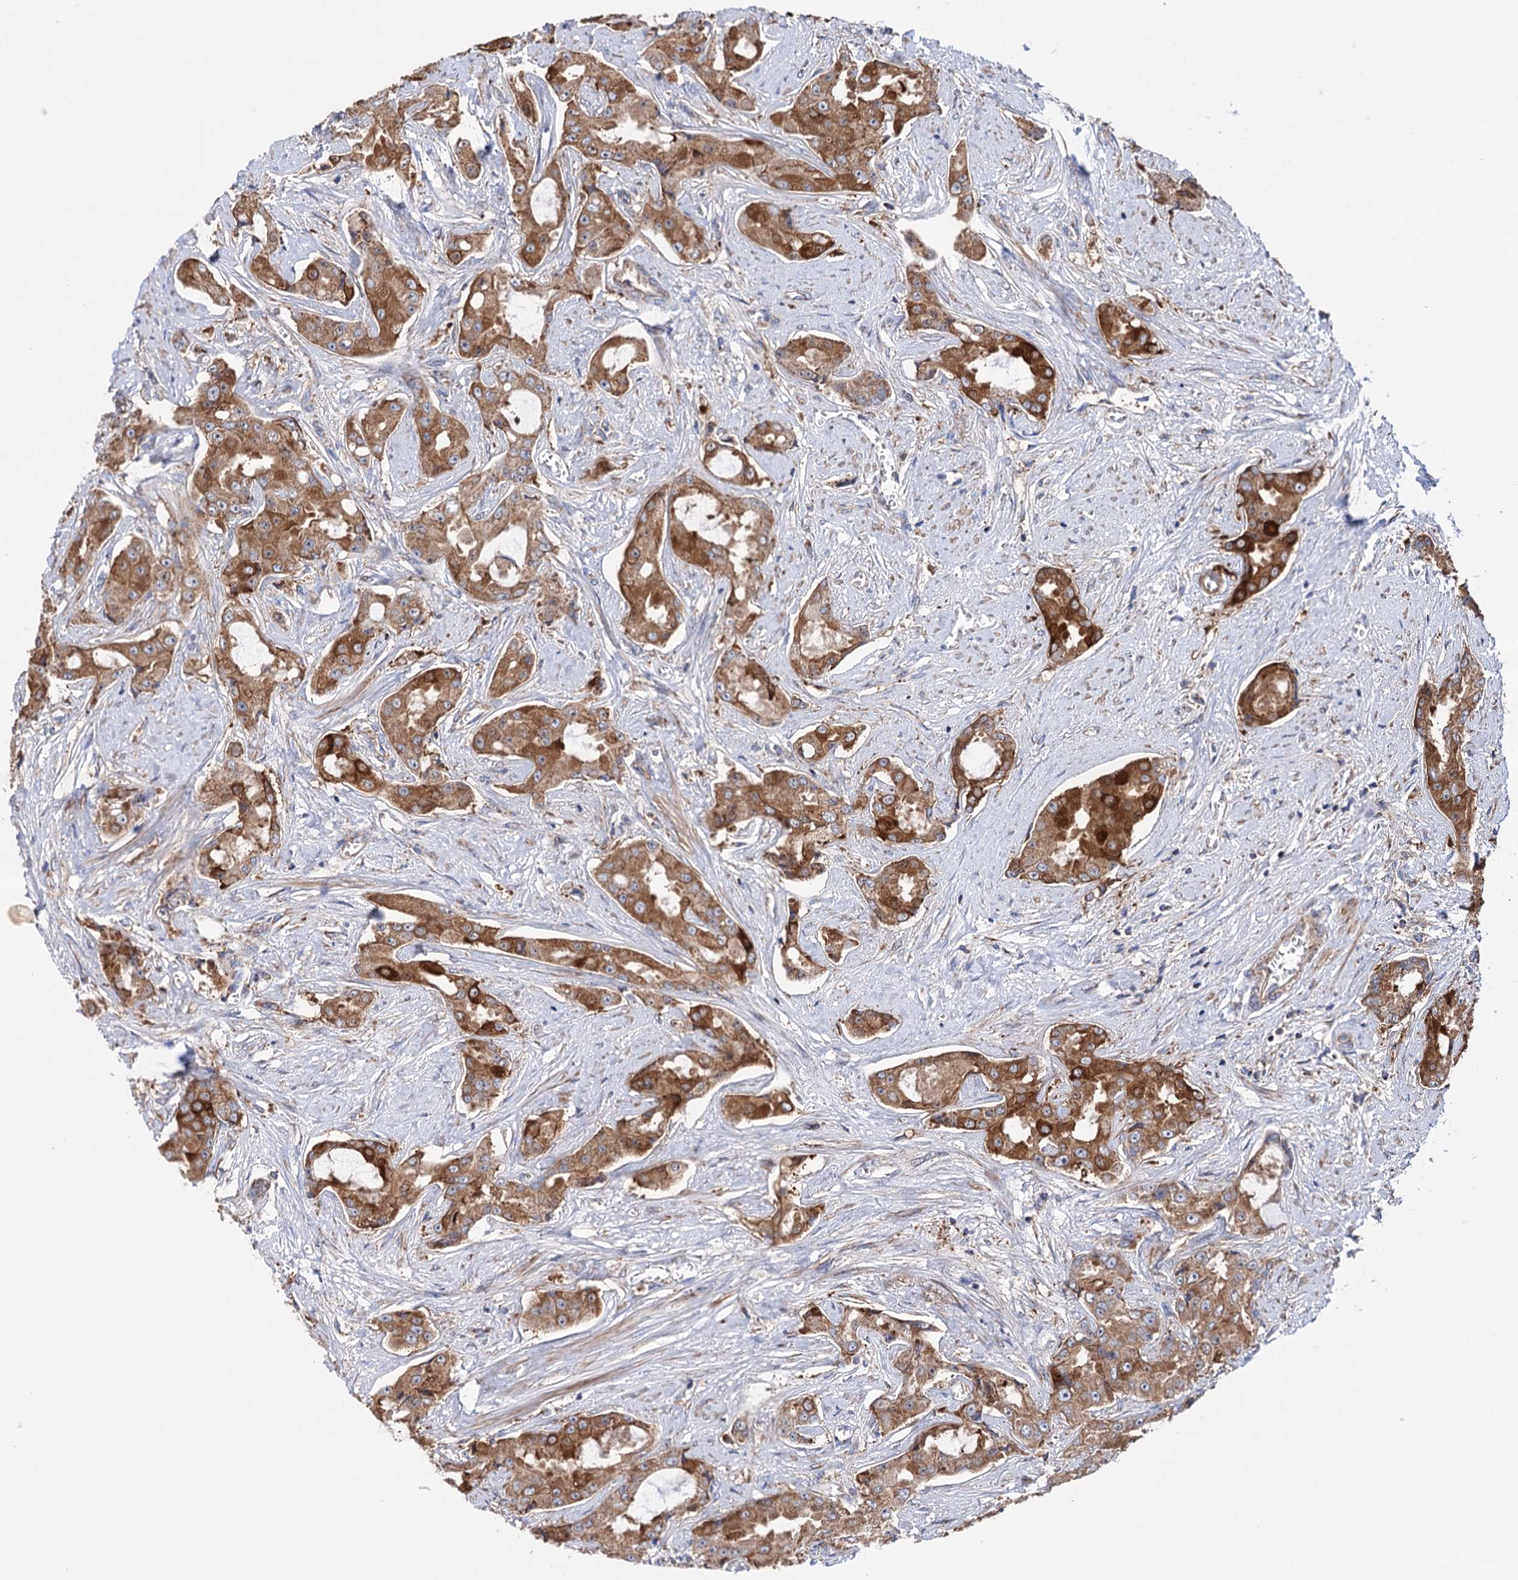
{"staining": {"intensity": "moderate", "quantity": ">75%", "location": "cytoplasmic/membranous"}, "tissue": "prostate cancer", "cell_type": "Tumor cells", "image_type": "cancer", "snomed": [{"axis": "morphology", "description": "Adenocarcinoma, High grade"}, {"axis": "topography", "description": "Prostate"}], "caption": "Immunohistochemical staining of human adenocarcinoma (high-grade) (prostate) exhibits medium levels of moderate cytoplasmic/membranous protein staining in about >75% of tumor cells. The staining is performed using DAB brown chromogen to label protein expression. The nuclei are counter-stained blue using hematoxylin.", "gene": "SUCLA2", "patient": {"sex": "male", "age": 73}}